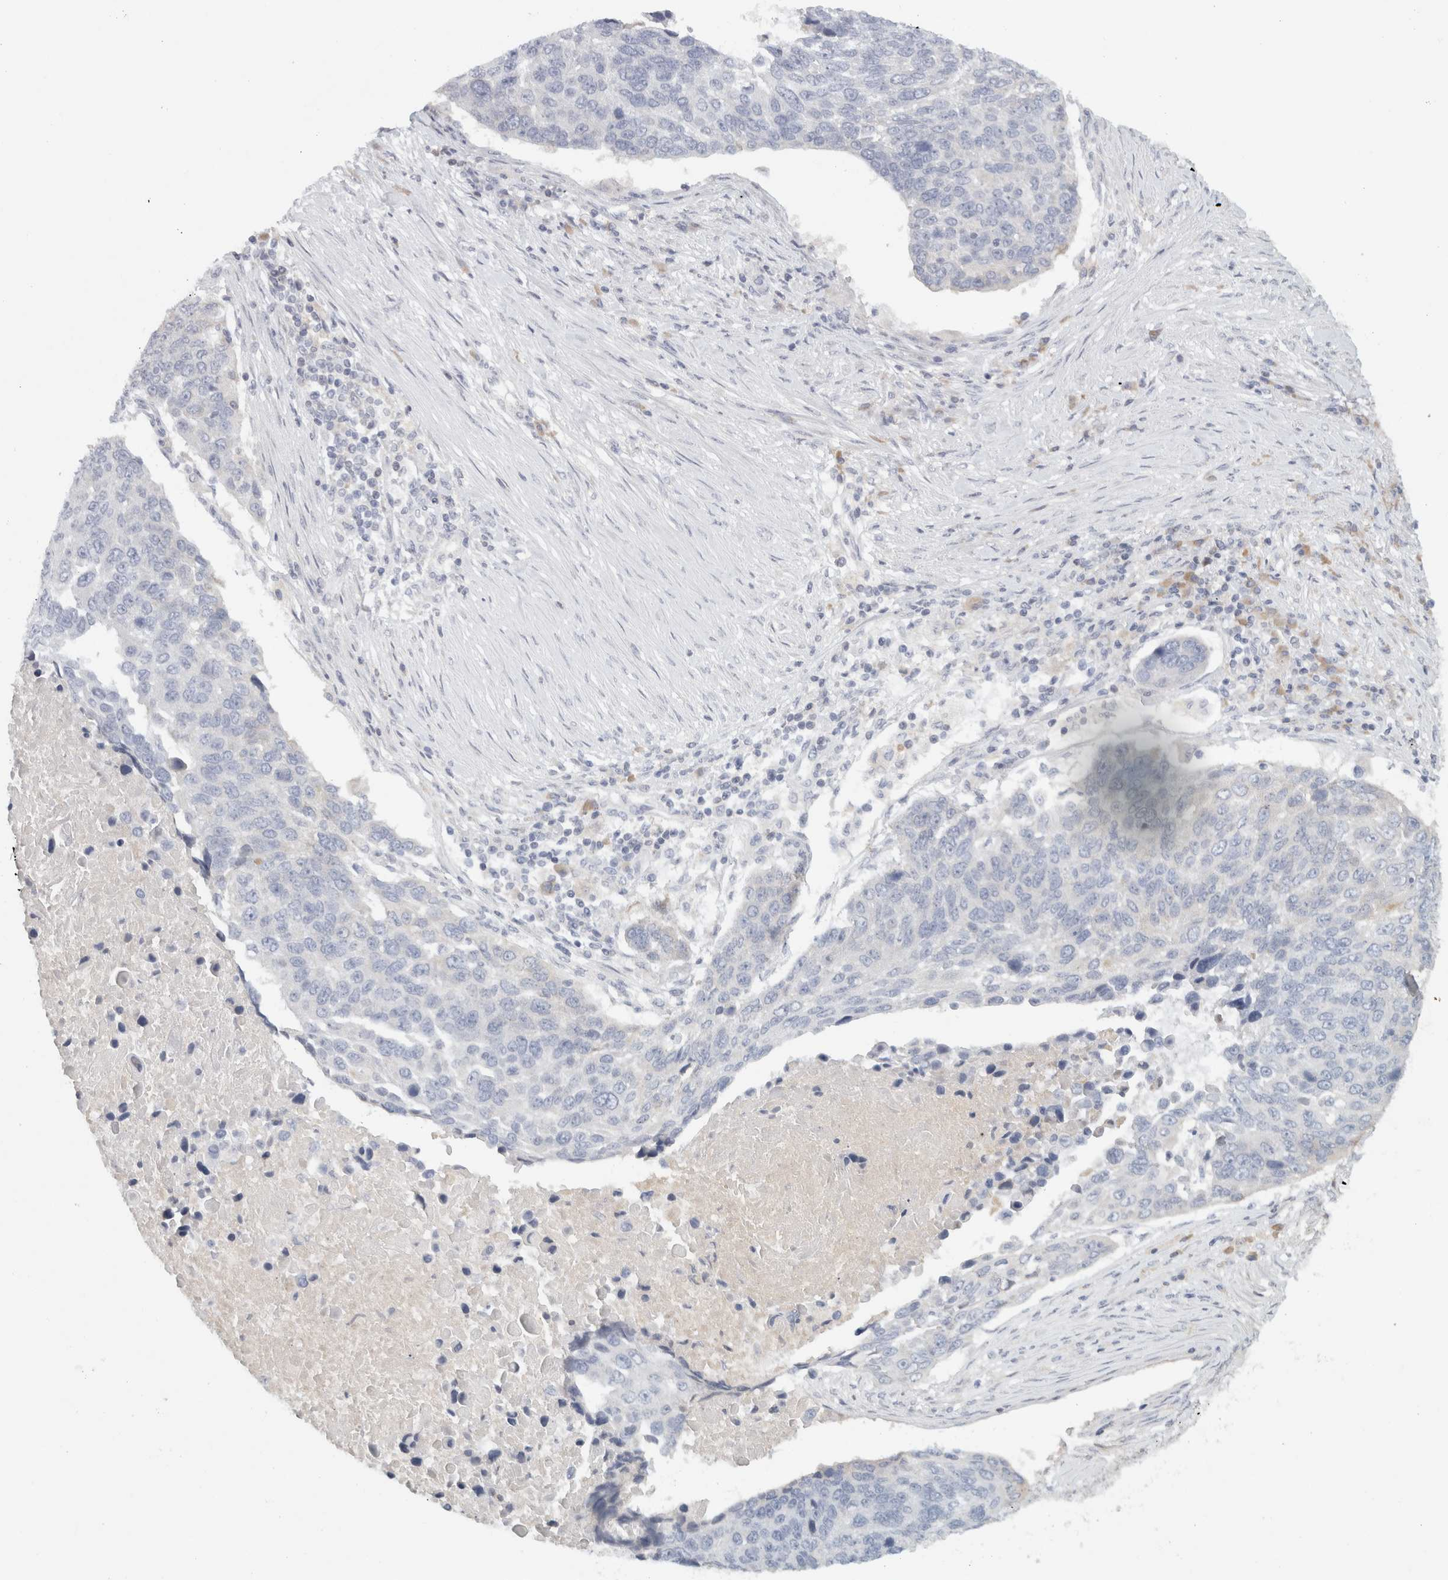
{"staining": {"intensity": "negative", "quantity": "none", "location": "none"}, "tissue": "lung cancer", "cell_type": "Tumor cells", "image_type": "cancer", "snomed": [{"axis": "morphology", "description": "Squamous cell carcinoma, NOS"}, {"axis": "topography", "description": "Lung"}], "caption": "Immunohistochemistry photomicrograph of neoplastic tissue: human lung squamous cell carcinoma stained with DAB (3,3'-diaminobenzidine) reveals no significant protein expression in tumor cells.", "gene": "STK31", "patient": {"sex": "male", "age": 66}}